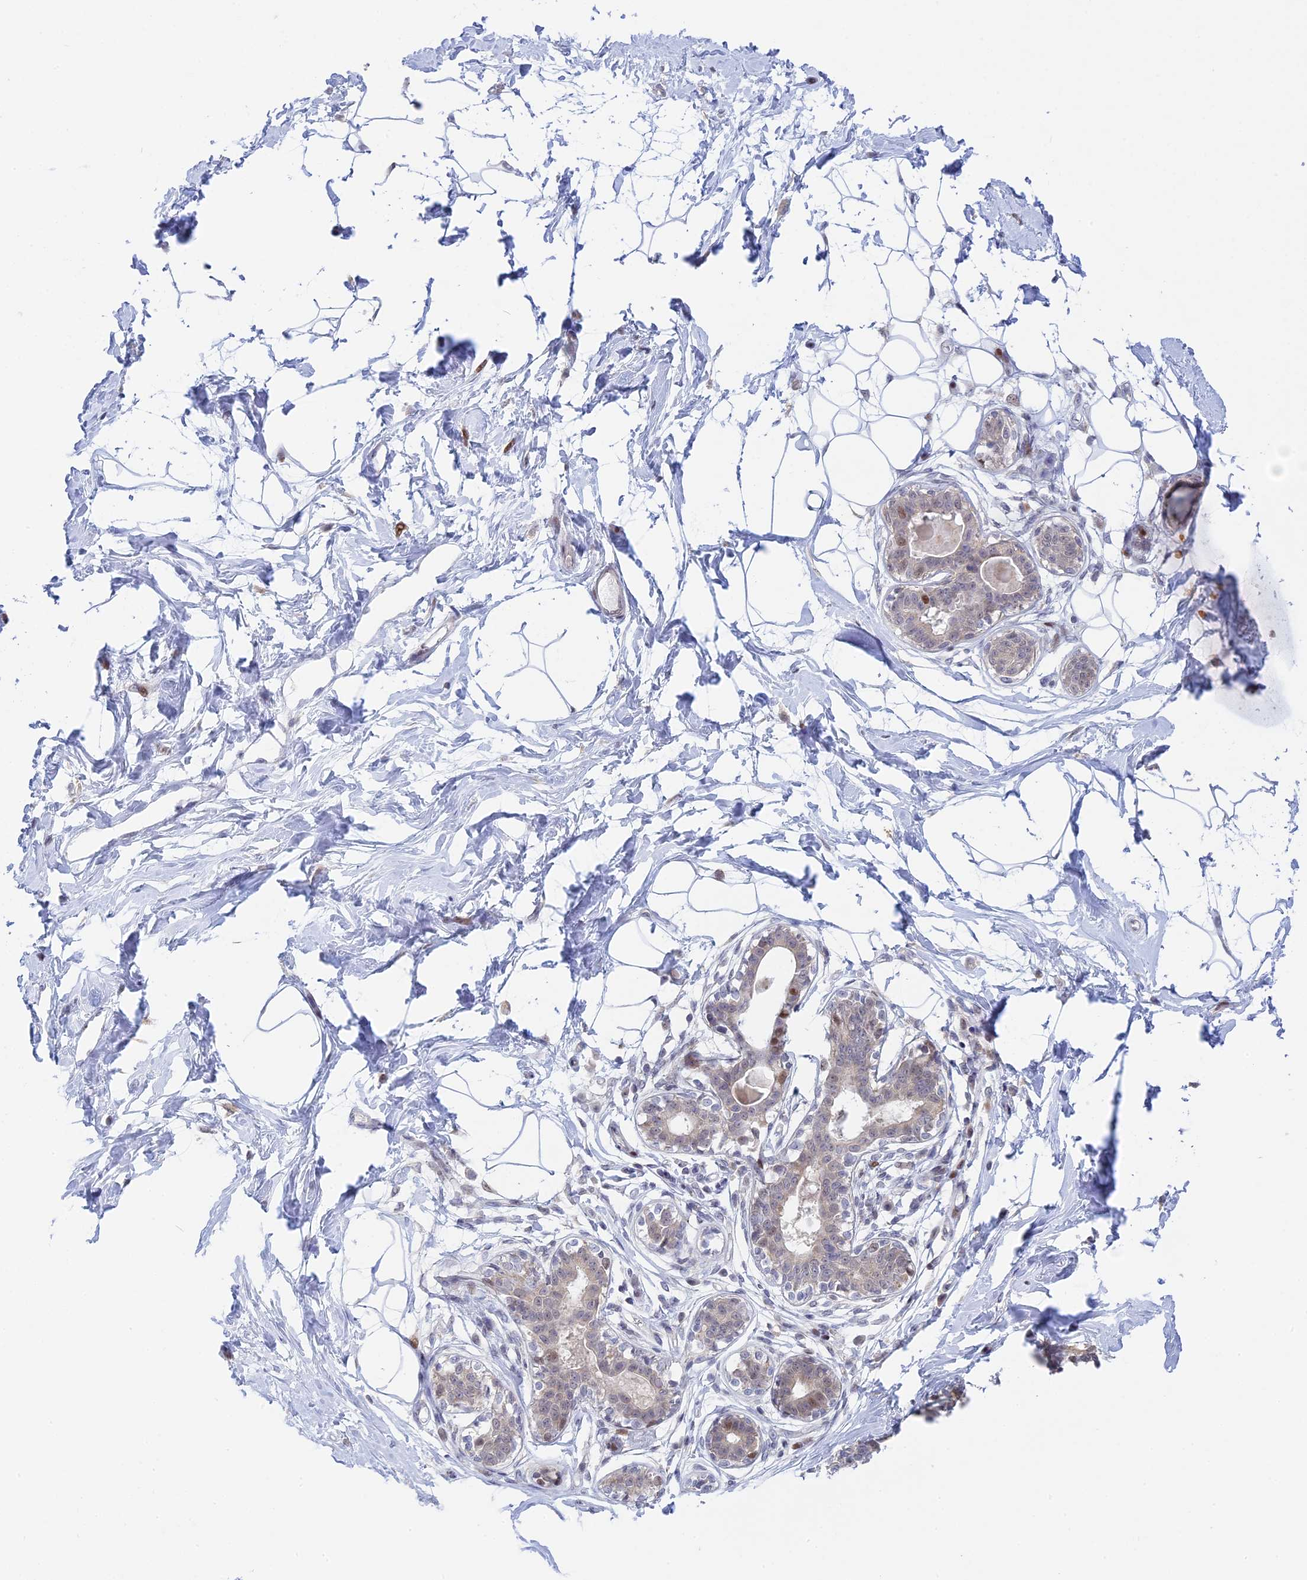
{"staining": {"intensity": "negative", "quantity": "none", "location": "none"}, "tissue": "breast", "cell_type": "Adipocytes", "image_type": "normal", "snomed": [{"axis": "morphology", "description": "Normal tissue, NOS"}, {"axis": "topography", "description": "Breast"}], "caption": "The micrograph reveals no staining of adipocytes in unremarkable breast.", "gene": "GSKIP", "patient": {"sex": "female", "age": 45}}